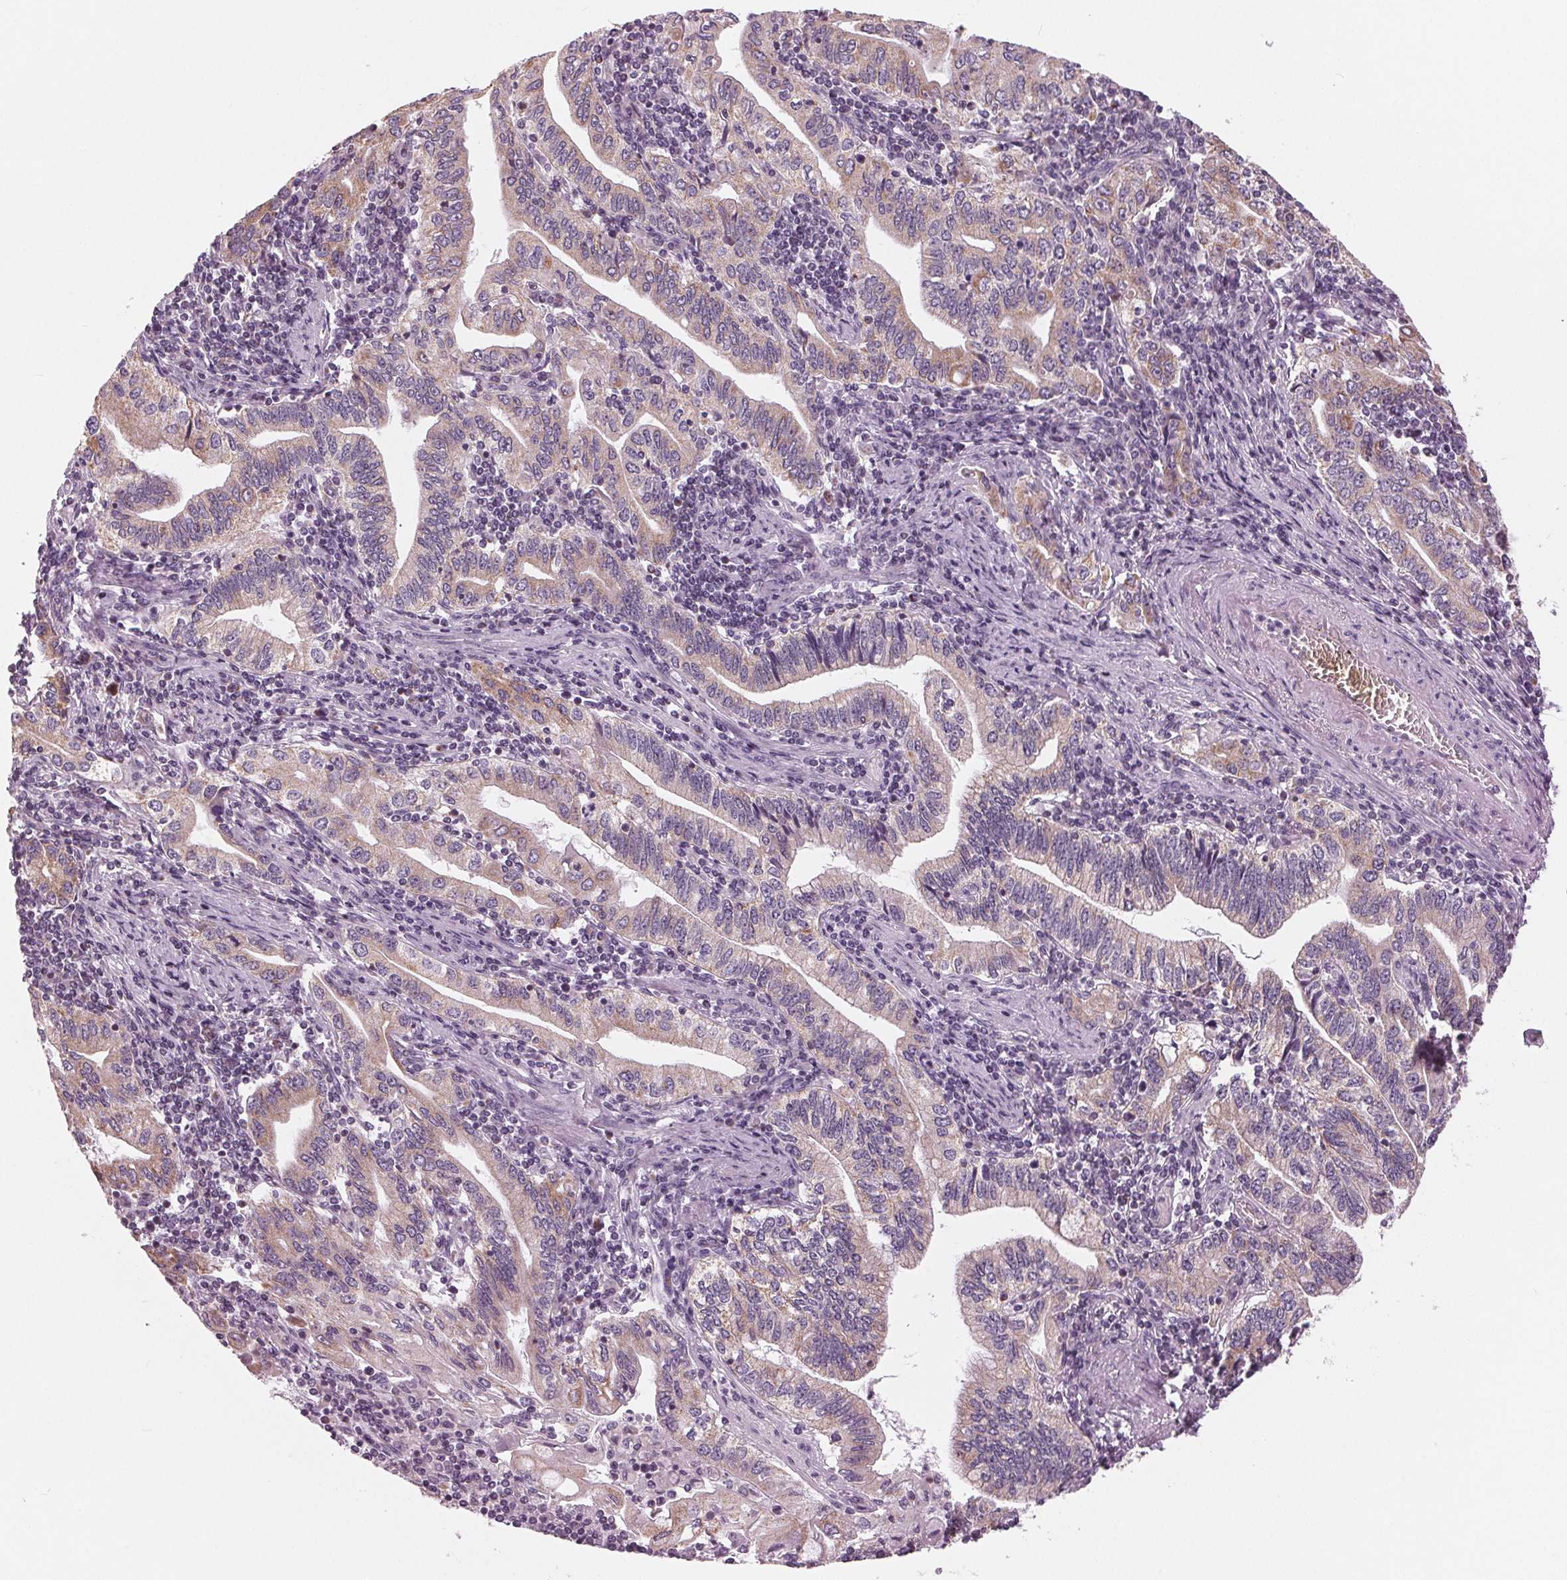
{"staining": {"intensity": "weak", "quantity": "25%-75%", "location": "cytoplasmic/membranous"}, "tissue": "stomach cancer", "cell_type": "Tumor cells", "image_type": "cancer", "snomed": [{"axis": "morphology", "description": "Adenocarcinoma, NOS"}, {"axis": "topography", "description": "Stomach, lower"}], "caption": "A high-resolution micrograph shows IHC staining of stomach cancer (adenocarcinoma), which displays weak cytoplasmic/membranous staining in about 25%-75% of tumor cells. The staining was performed using DAB to visualize the protein expression in brown, while the nuclei were stained in blue with hematoxylin (Magnification: 20x).", "gene": "SAMD4A", "patient": {"sex": "female", "age": 72}}